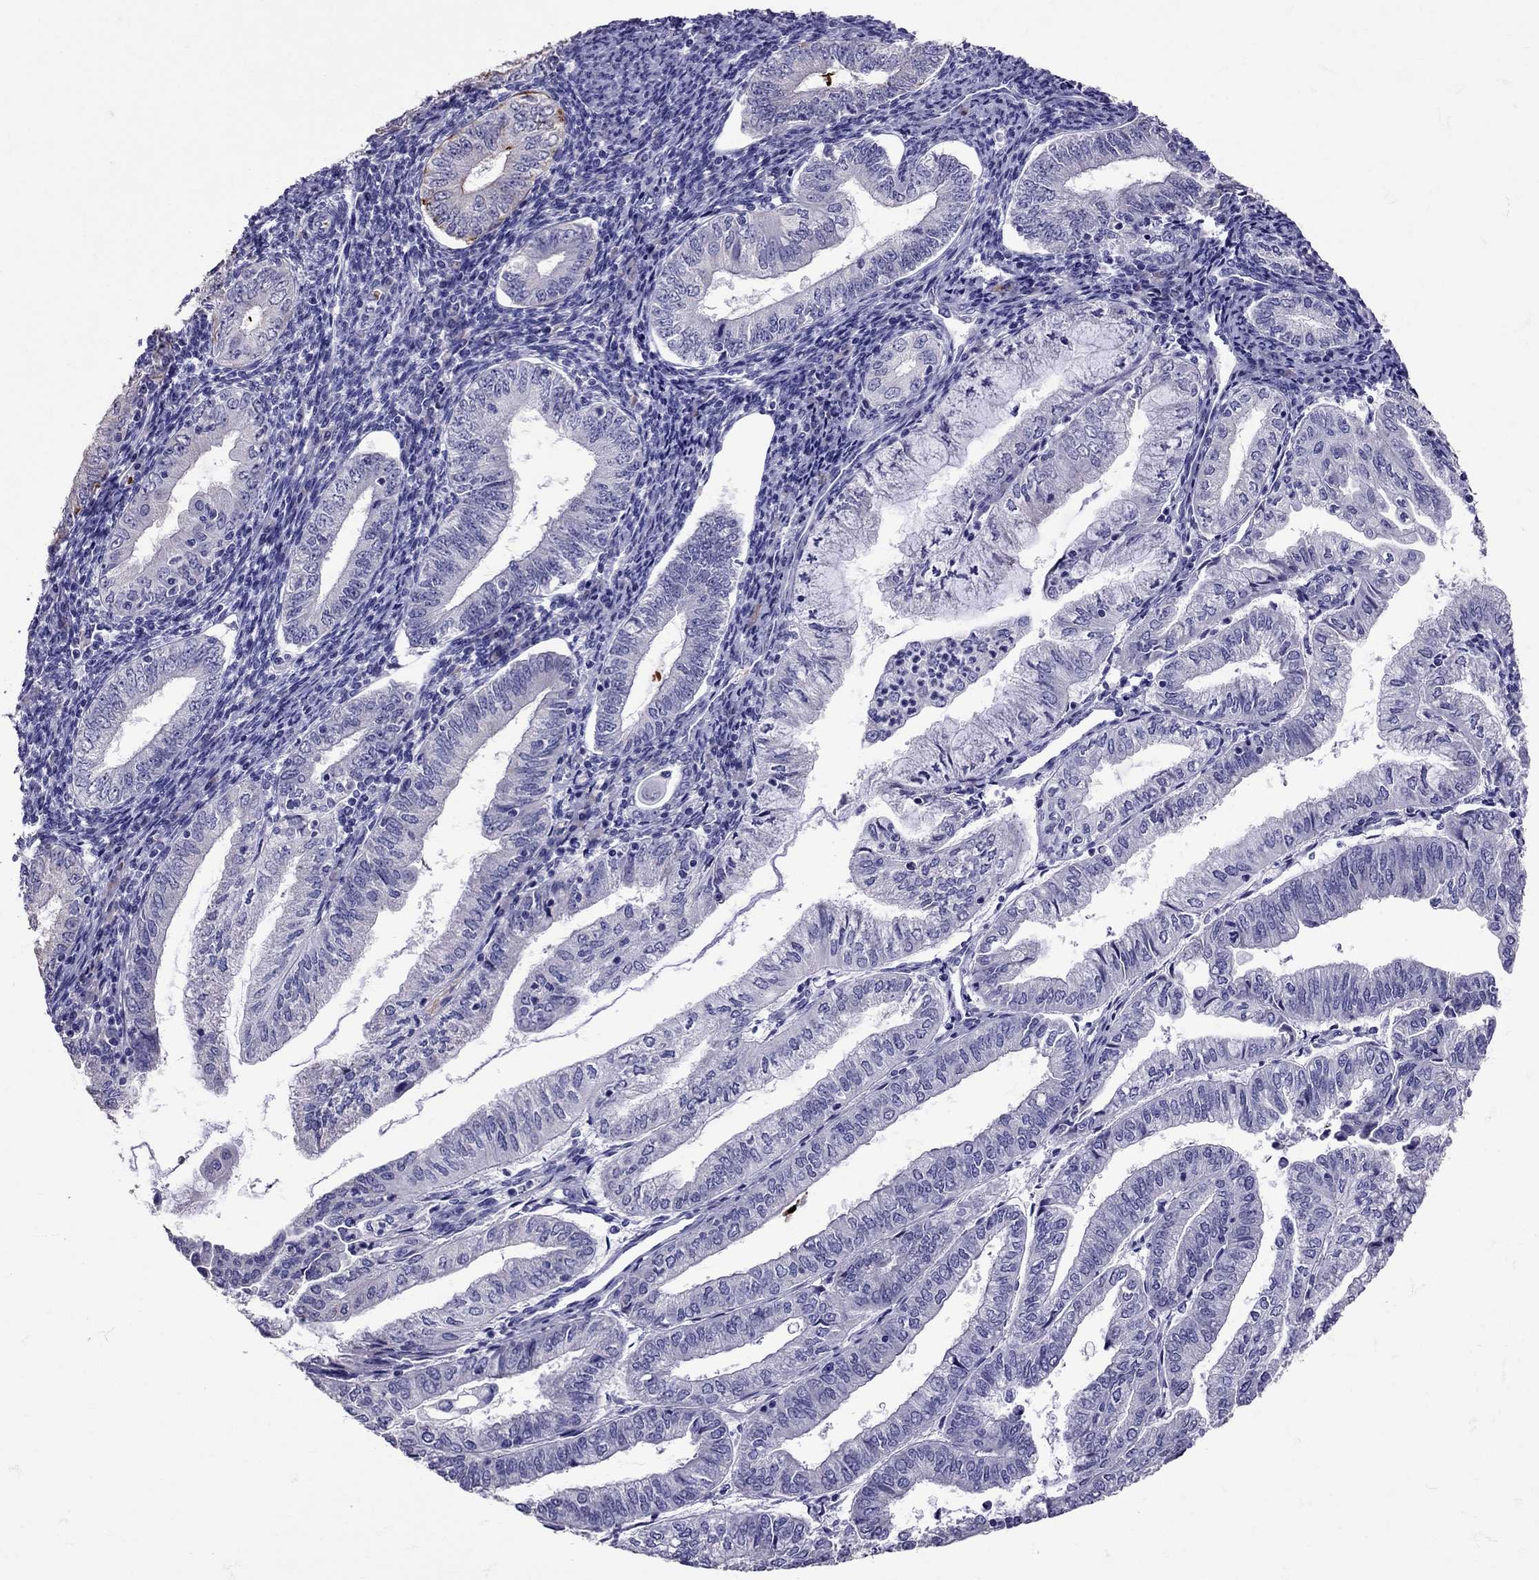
{"staining": {"intensity": "negative", "quantity": "none", "location": "none"}, "tissue": "endometrial cancer", "cell_type": "Tumor cells", "image_type": "cancer", "snomed": [{"axis": "morphology", "description": "Adenocarcinoma, NOS"}, {"axis": "topography", "description": "Endometrium"}], "caption": "Immunohistochemical staining of human endometrial cancer exhibits no significant positivity in tumor cells.", "gene": "TBR1", "patient": {"sex": "female", "age": 55}}